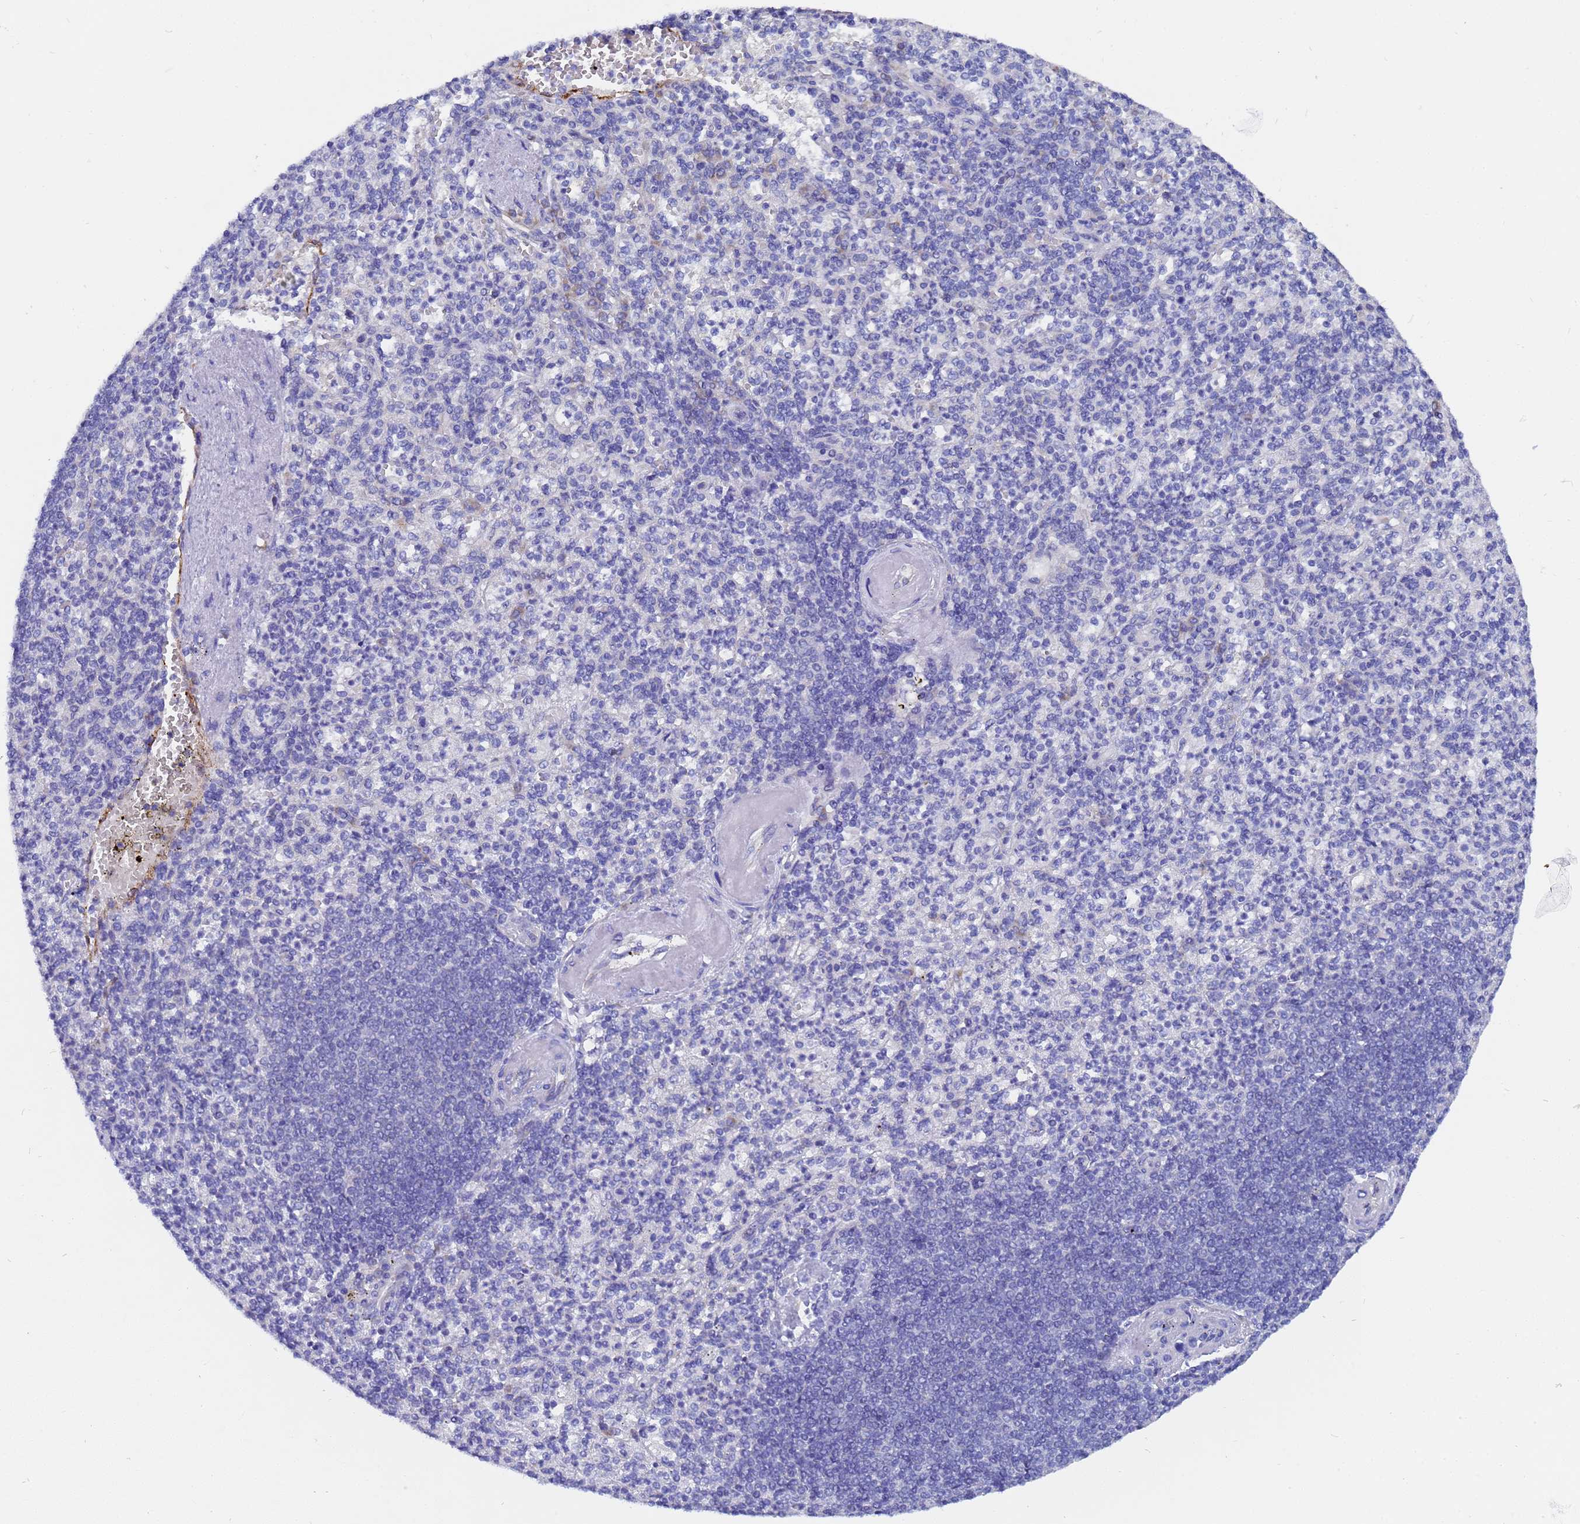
{"staining": {"intensity": "negative", "quantity": "none", "location": "none"}, "tissue": "spleen", "cell_type": "Cells in red pulp", "image_type": "normal", "snomed": [{"axis": "morphology", "description": "Normal tissue, NOS"}, {"axis": "topography", "description": "Spleen"}], "caption": "High power microscopy image of an immunohistochemistry (IHC) histopathology image of unremarkable spleen, revealing no significant staining in cells in red pulp.", "gene": "TM4SF4", "patient": {"sex": "female", "age": 74}}